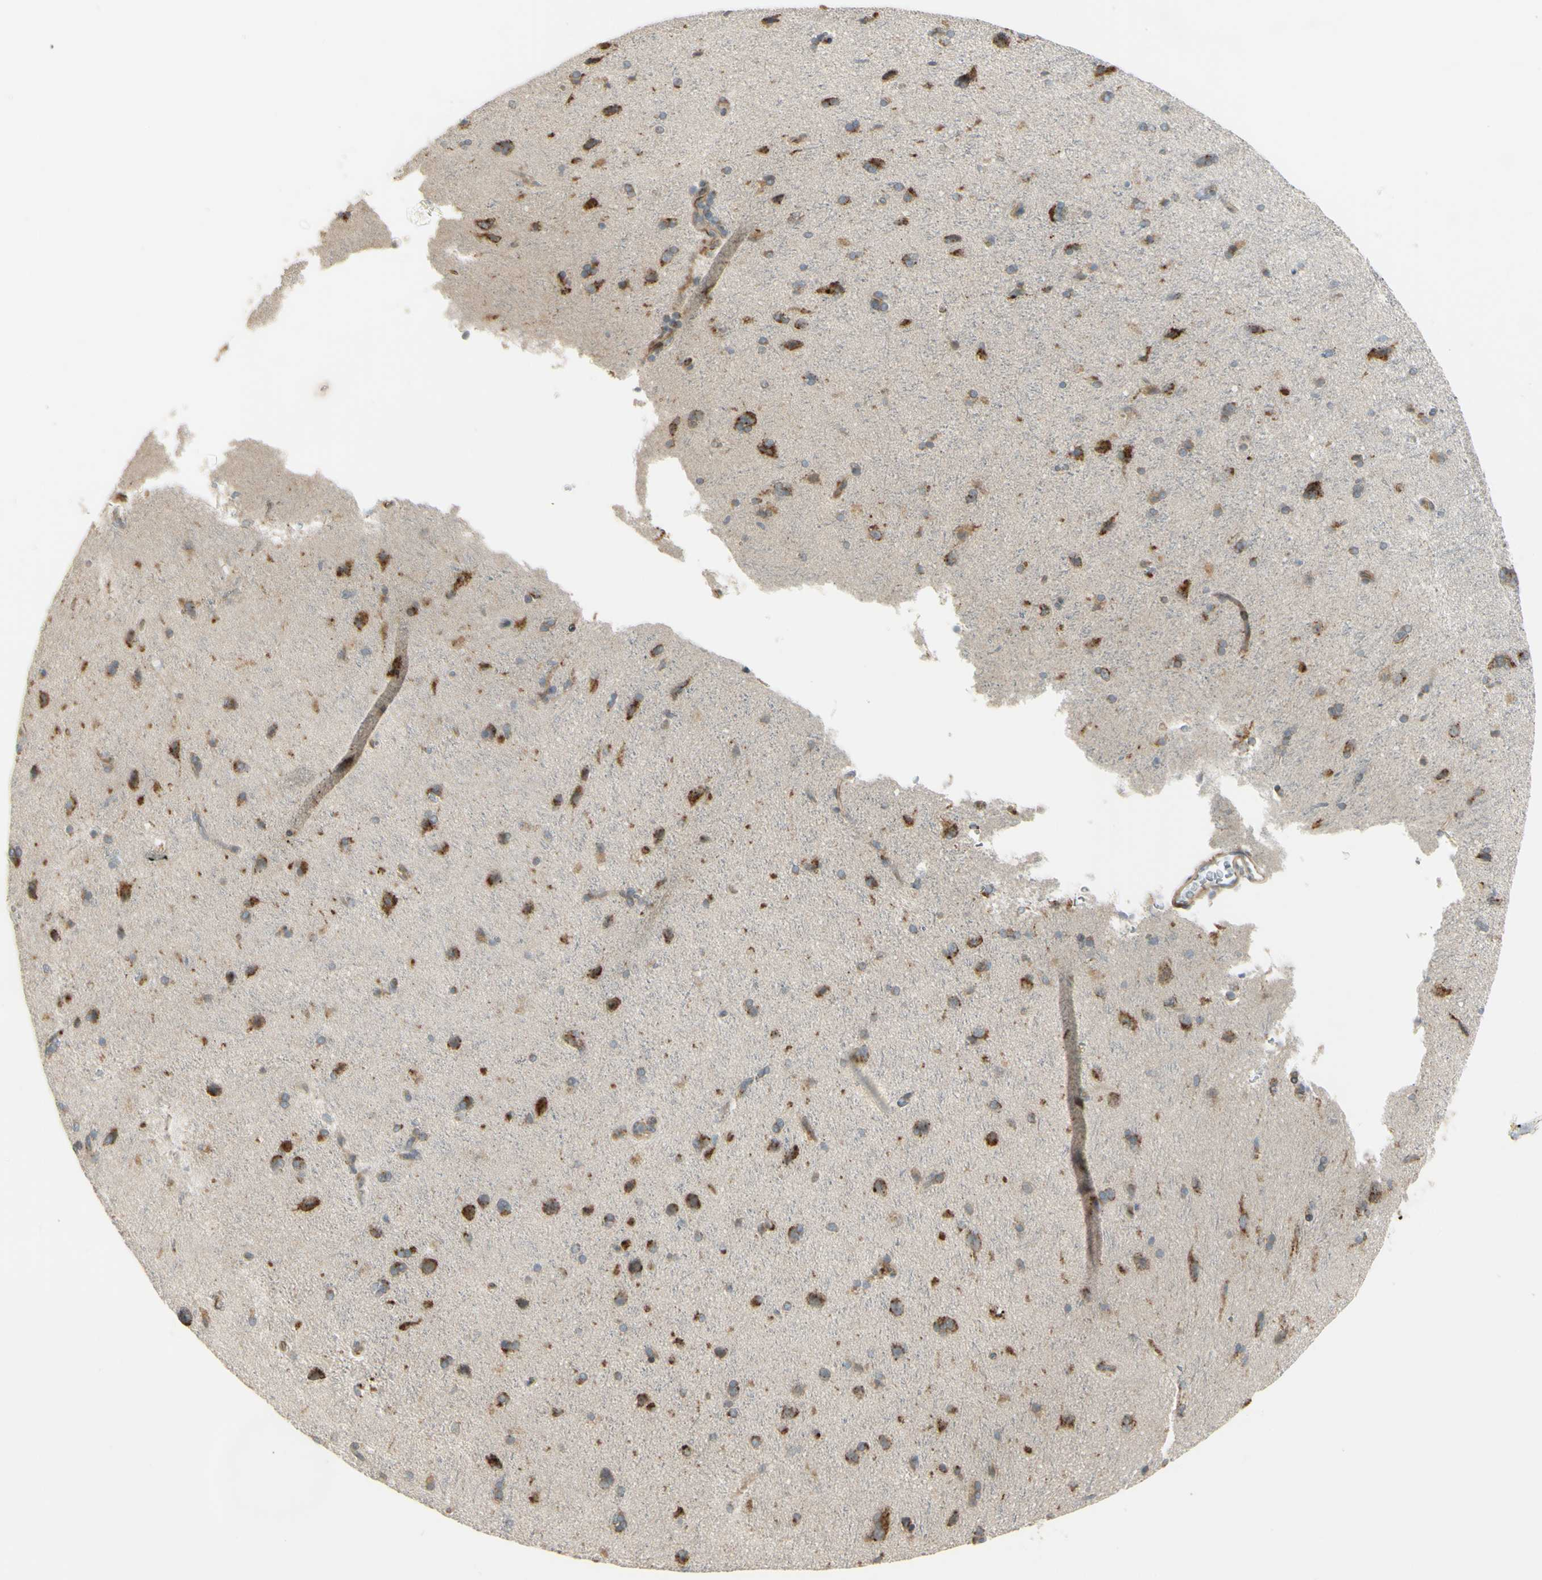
{"staining": {"intensity": "negative", "quantity": "none", "location": "none"}, "tissue": "cerebral cortex", "cell_type": "Endothelial cells", "image_type": "normal", "snomed": [{"axis": "morphology", "description": "Normal tissue, NOS"}, {"axis": "topography", "description": "Cerebral cortex"}], "caption": "IHC of benign human cerebral cortex demonstrates no positivity in endothelial cells. The staining was performed using DAB to visualize the protein expression in brown, while the nuclei were stained in blue with hematoxylin (Magnification: 20x).", "gene": "NDFIP1", "patient": {"sex": "male", "age": 62}}